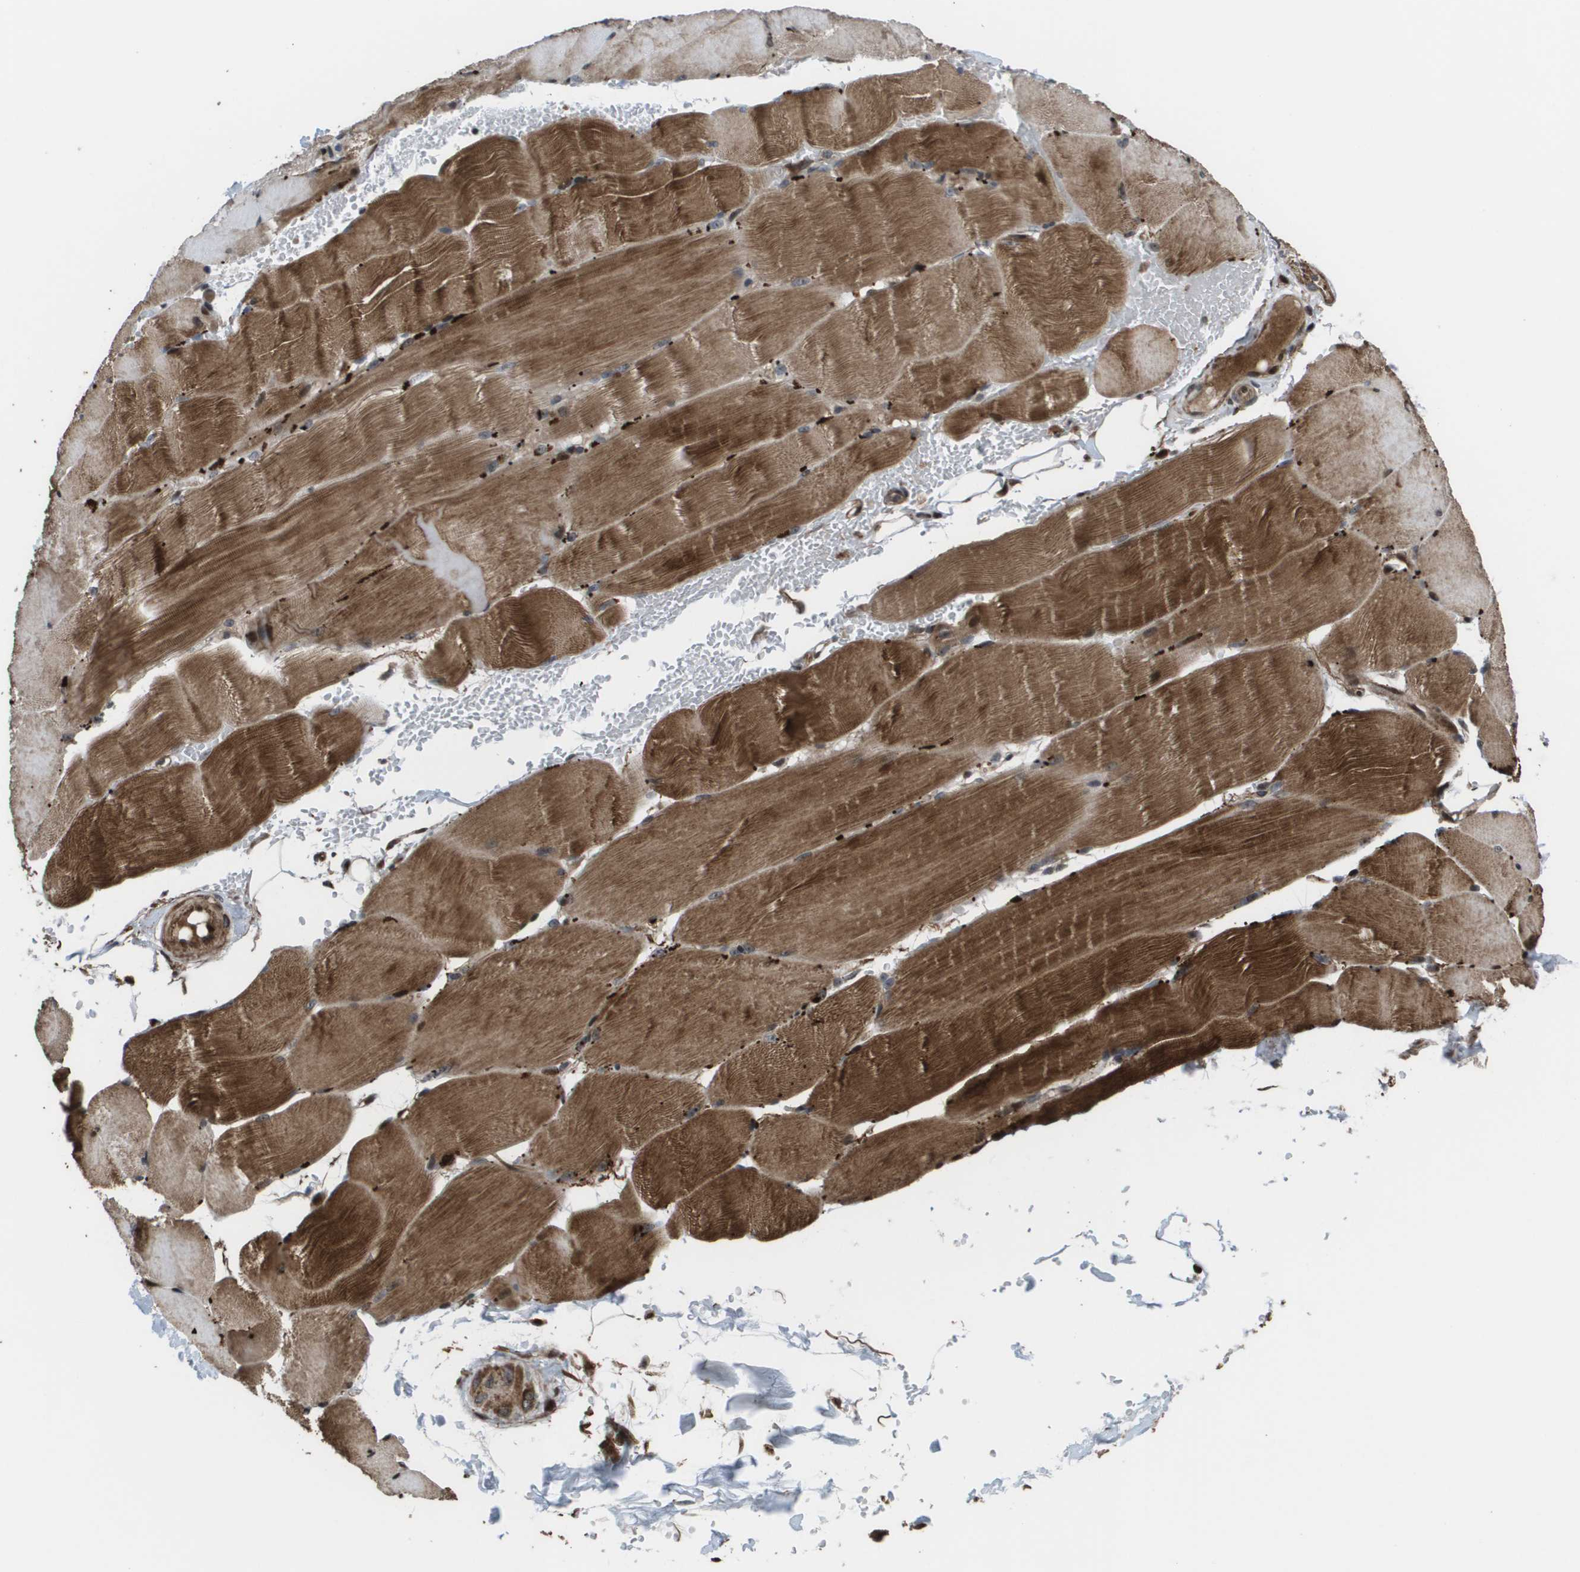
{"staining": {"intensity": "strong", "quantity": ">75%", "location": "cytoplasmic/membranous,nuclear"}, "tissue": "skeletal muscle", "cell_type": "Myocytes", "image_type": "normal", "snomed": [{"axis": "morphology", "description": "Normal tissue, NOS"}, {"axis": "topography", "description": "Skin"}, {"axis": "topography", "description": "Skeletal muscle"}], "caption": "This is a micrograph of immunohistochemistry (IHC) staining of benign skeletal muscle, which shows strong staining in the cytoplasmic/membranous,nuclear of myocytes.", "gene": "AXIN2", "patient": {"sex": "male", "age": 83}}